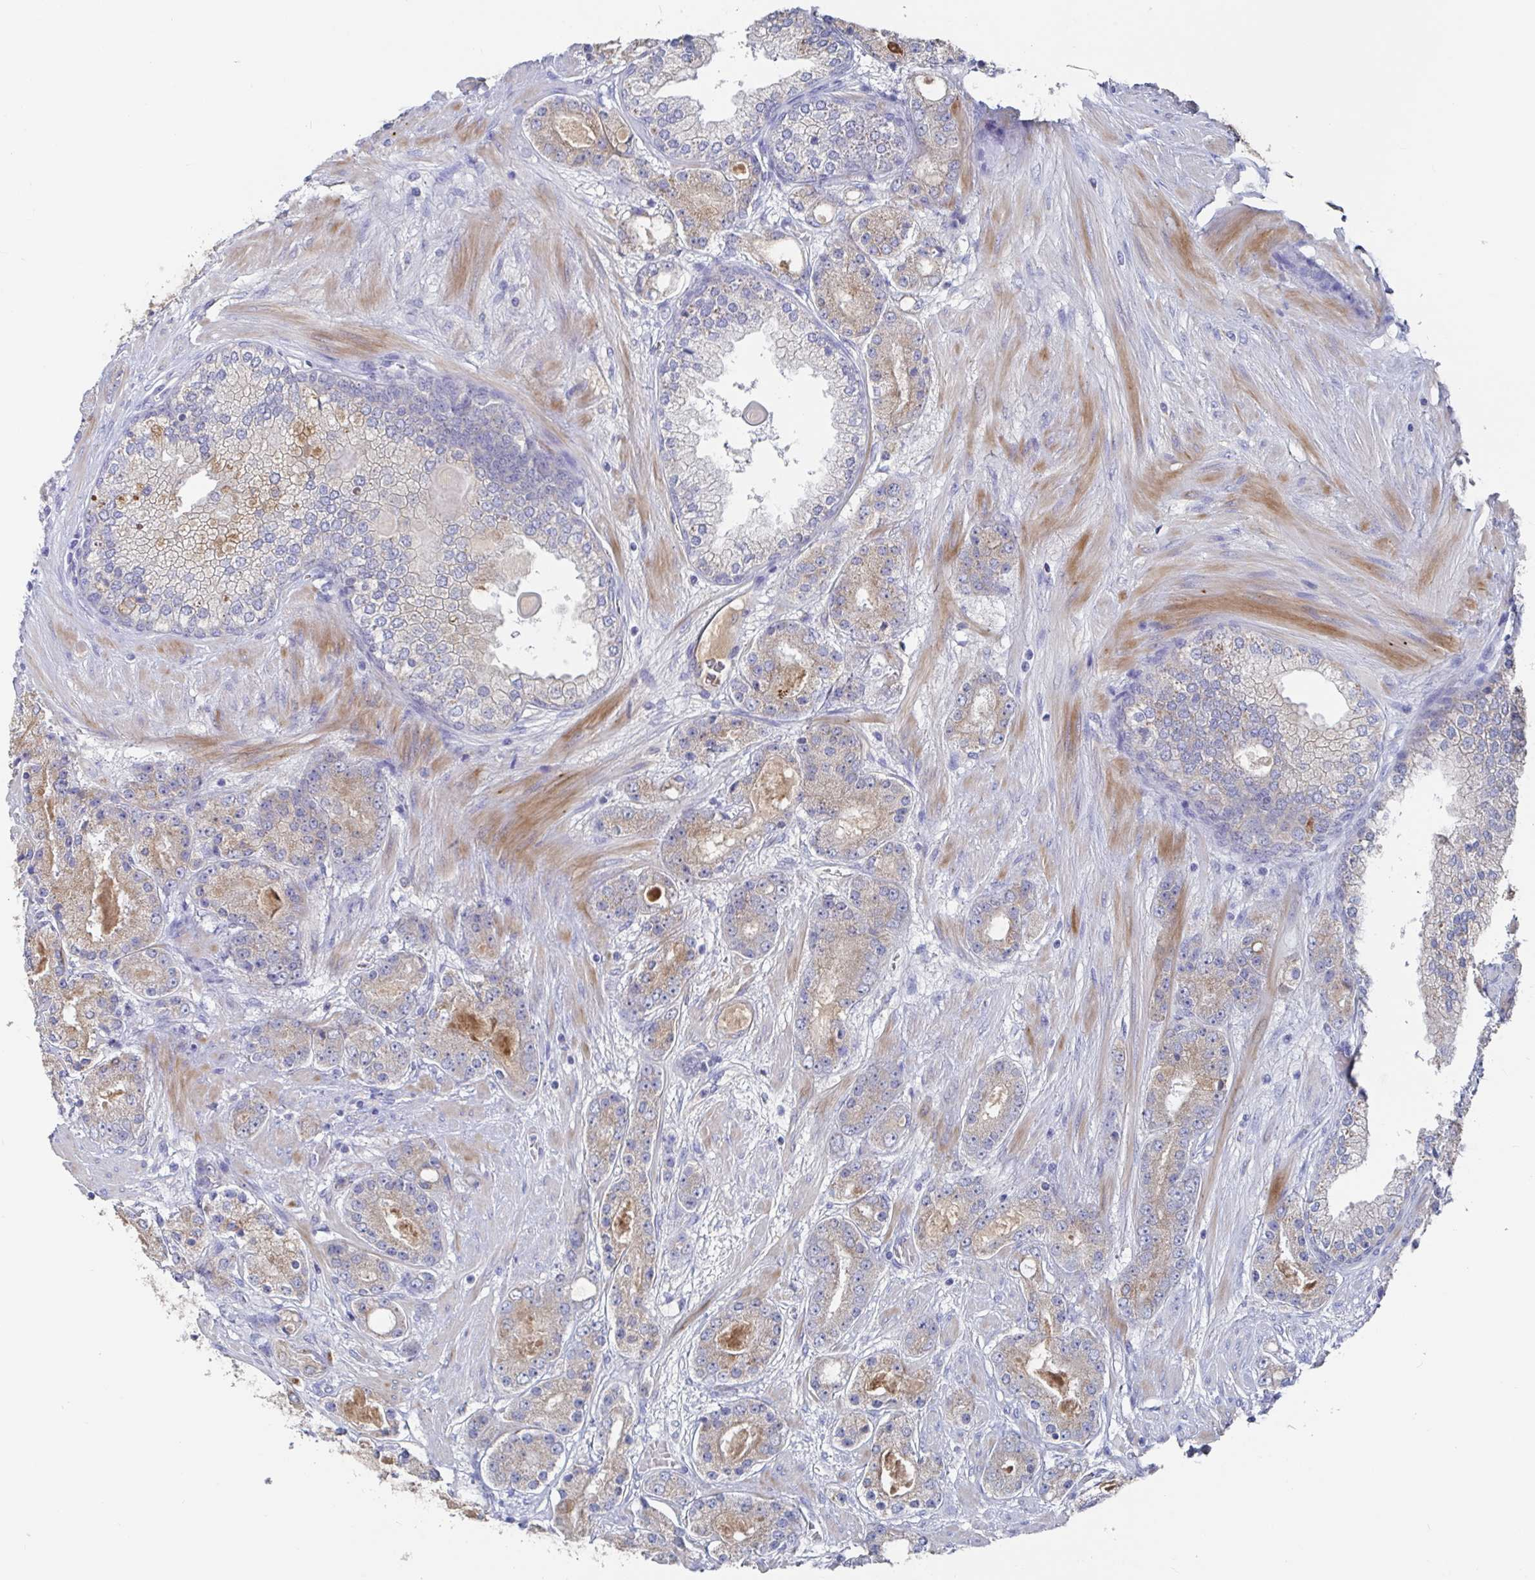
{"staining": {"intensity": "weak", "quantity": "<25%", "location": "cytoplasmic/membranous"}, "tissue": "prostate cancer", "cell_type": "Tumor cells", "image_type": "cancer", "snomed": [{"axis": "morphology", "description": "Adenocarcinoma, High grade"}, {"axis": "topography", "description": "Prostate"}], "caption": "Prostate adenocarcinoma (high-grade) stained for a protein using immunohistochemistry (IHC) reveals no staining tumor cells.", "gene": "GPR148", "patient": {"sex": "male", "age": 67}}